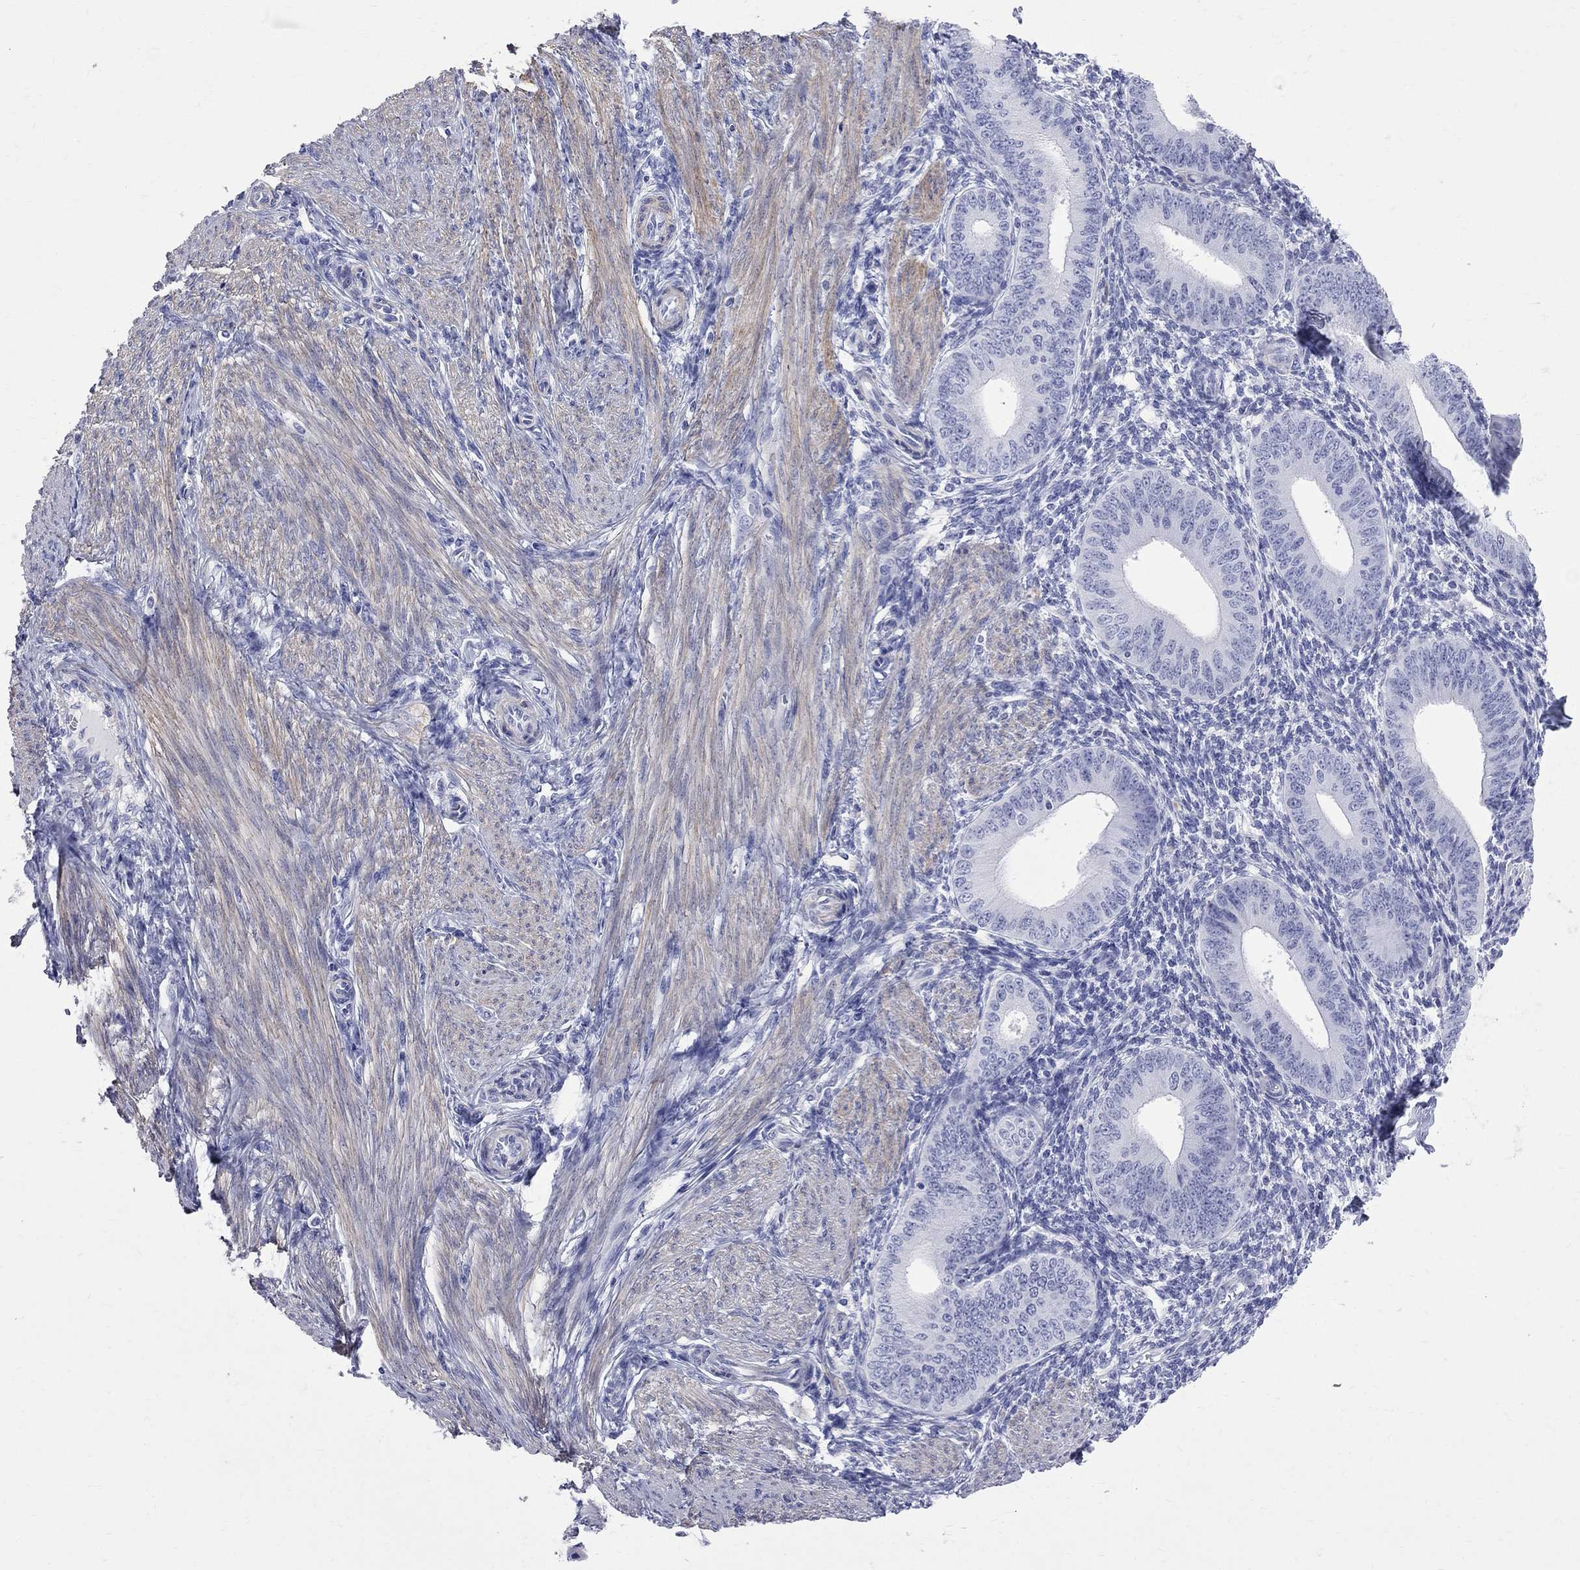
{"staining": {"intensity": "negative", "quantity": "none", "location": "none"}, "tissue": "endometrium", "cell_type": "Cells in endometrial stroma", "image_type": "normal", "snomed": [{"axis": "morphology", "description": "Normal tissue, NOS"}, {"axis": "topography", "description": "Endometrium"}], "caption": "The photomicrograph displays no staining of cells in endometrial stroma in normal endometrium. The staining is performed using DAB (3,3'-diaminobenzidine) brown chromogen with nuclei counter-stained in using hematoxylin.", "gene": "S100A3", "patient": {"sex": "female", "age": 39}}